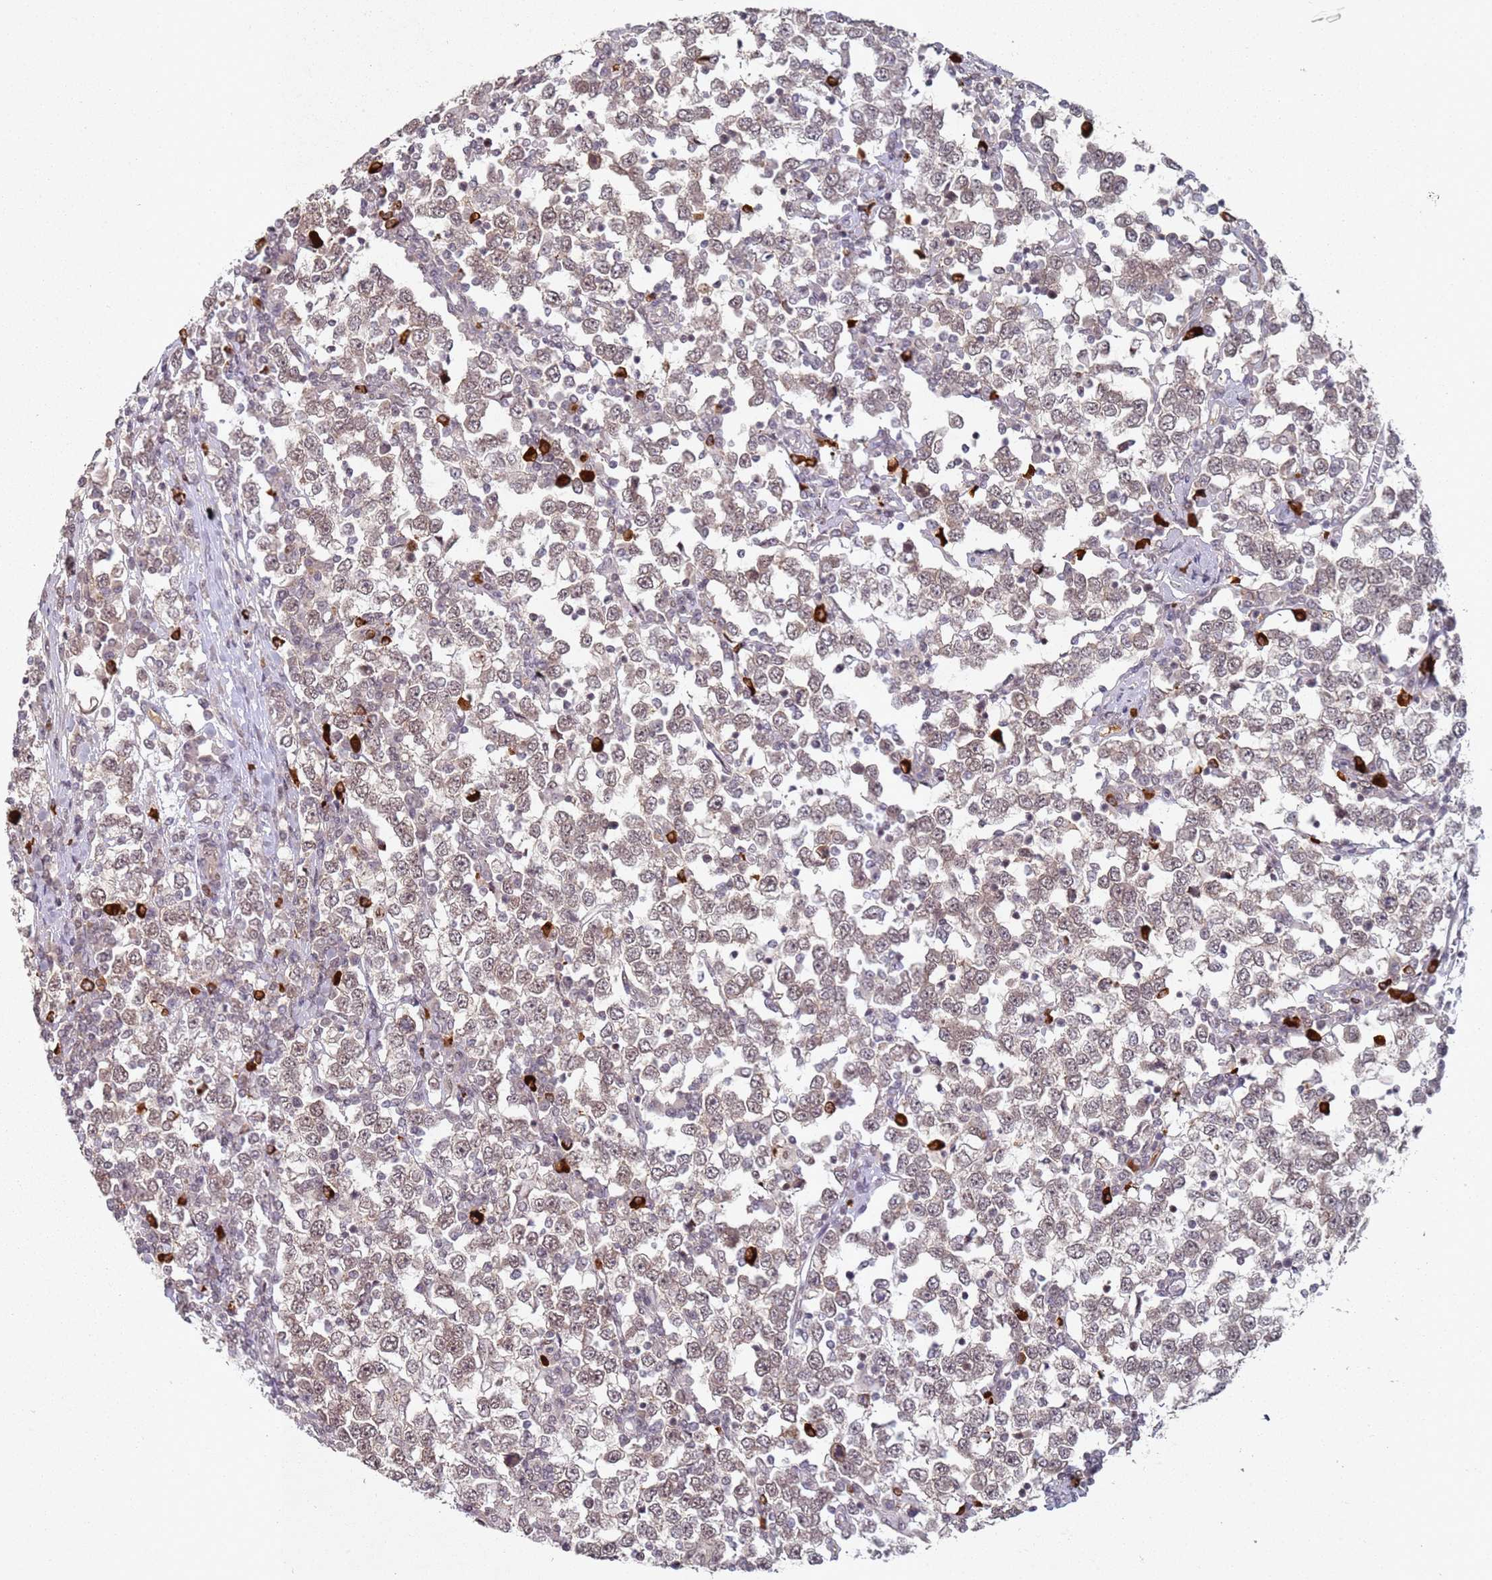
{"staining": {"intensity": "weak", "quantity": ">75%", "location": "nuclear"}, "tissue": "testis cancer", "cell_type": "Tumor cells", "image_type": "cancer", "snomed": [{"axis": "morphology", "description": "Seminoma, NOS"}, {"axis": "topography", "description": "Testis"}], "caption": "Tumor cells demonstrate weak nuclear expression in approximately >75% of cells in testis seminoma.", "gene": "ATF6B", "patient": {"sex": "male", "age": 65}}